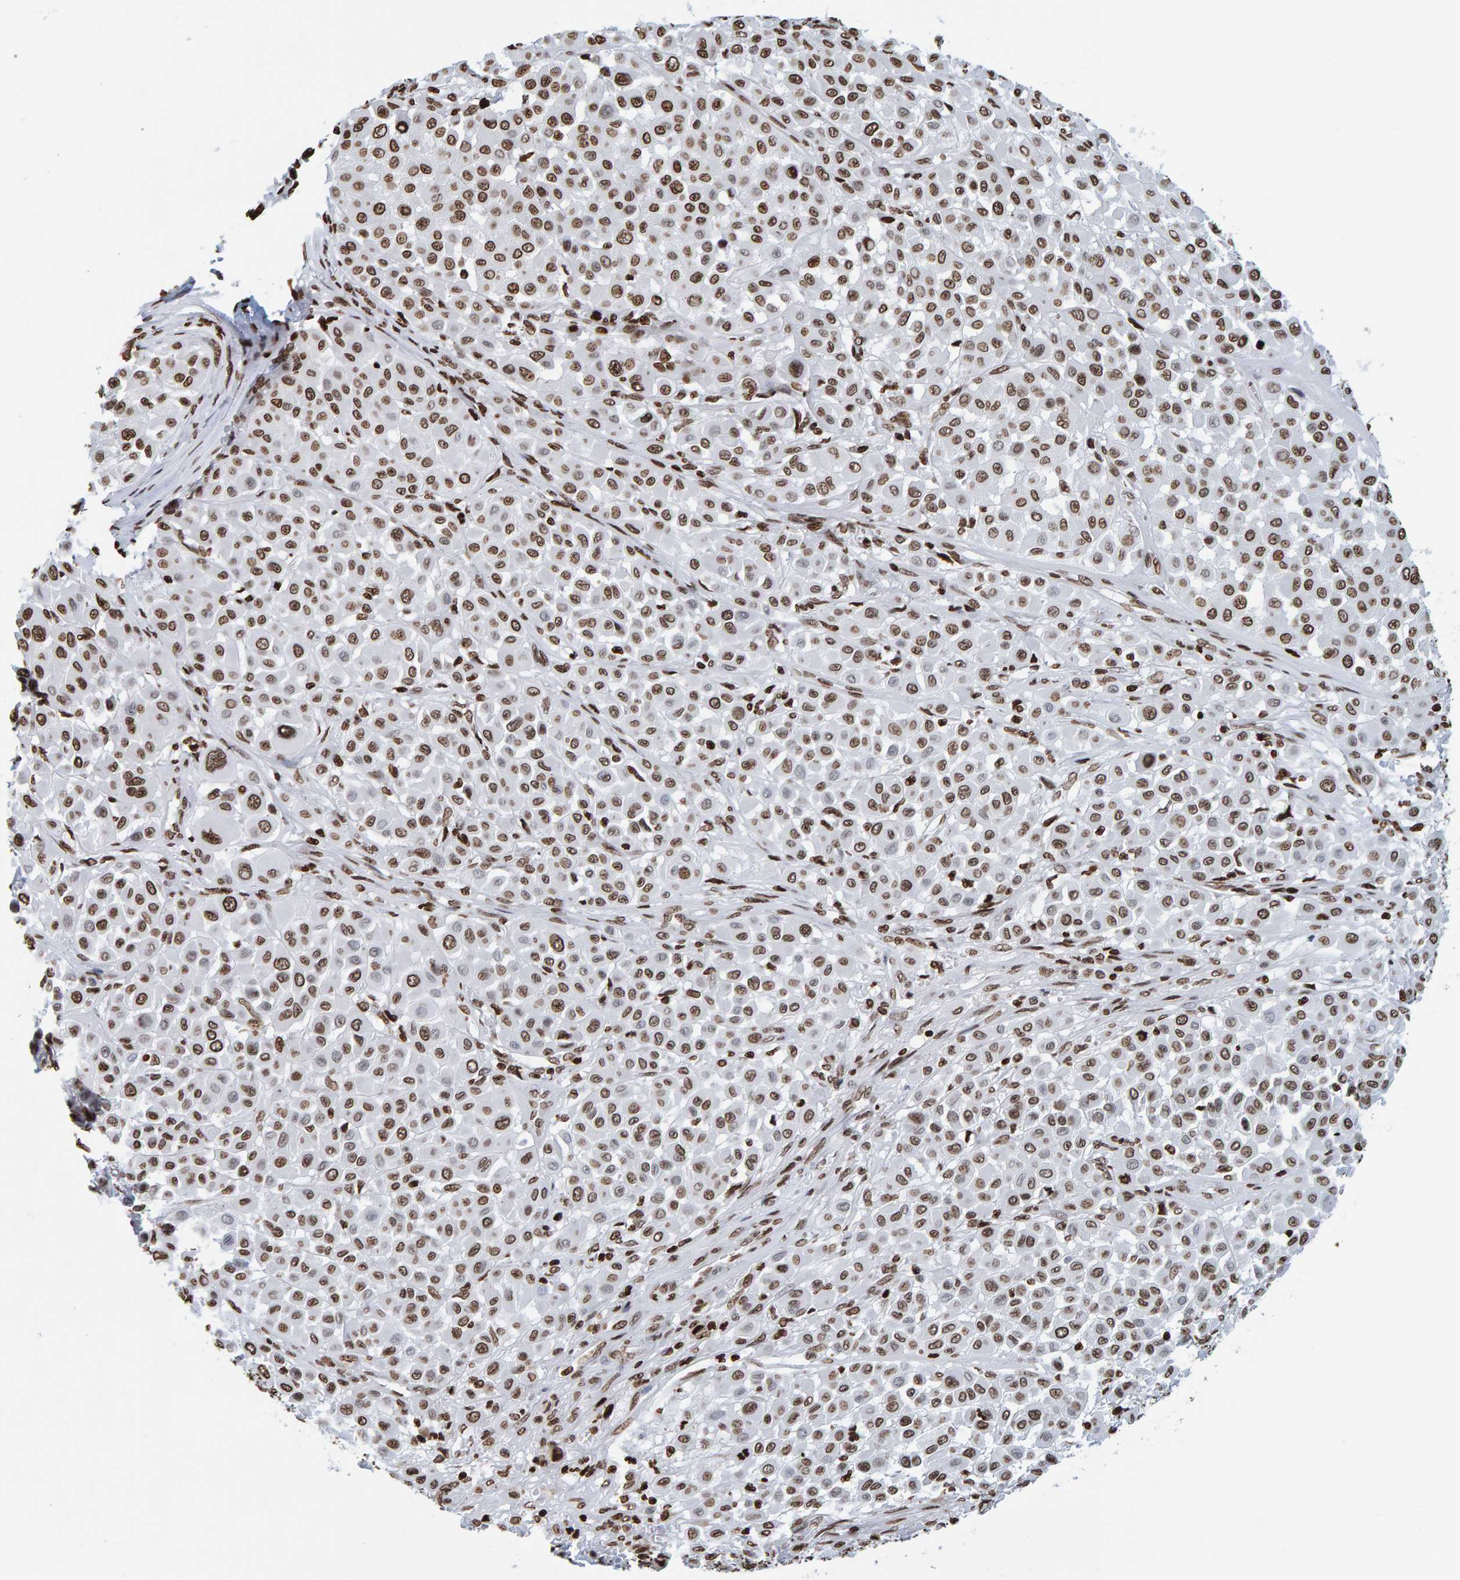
{"staining": {"intensity": "strong", "quantity": ">75%", "location": "cytoplasmic/membranous,nuclear"}, "tissue": "melanoma", "cell_type": "Tumor cells", "image_type": "cancer", "snomed": [{"axis": "morphology", "description": "Malignant melanoma, Metastatic site"}, {"axis": "topography", "description": "Soft tissue"}], "caption": "Human malignant melanoma (metastatic site) stained for a protein (brown) shows strong cytoplasmic/membranous and nuclear positive positivity in about >75% of tumor cells.", "gene": "BRF2", "patient": {"sex": "male", "age": 41}}